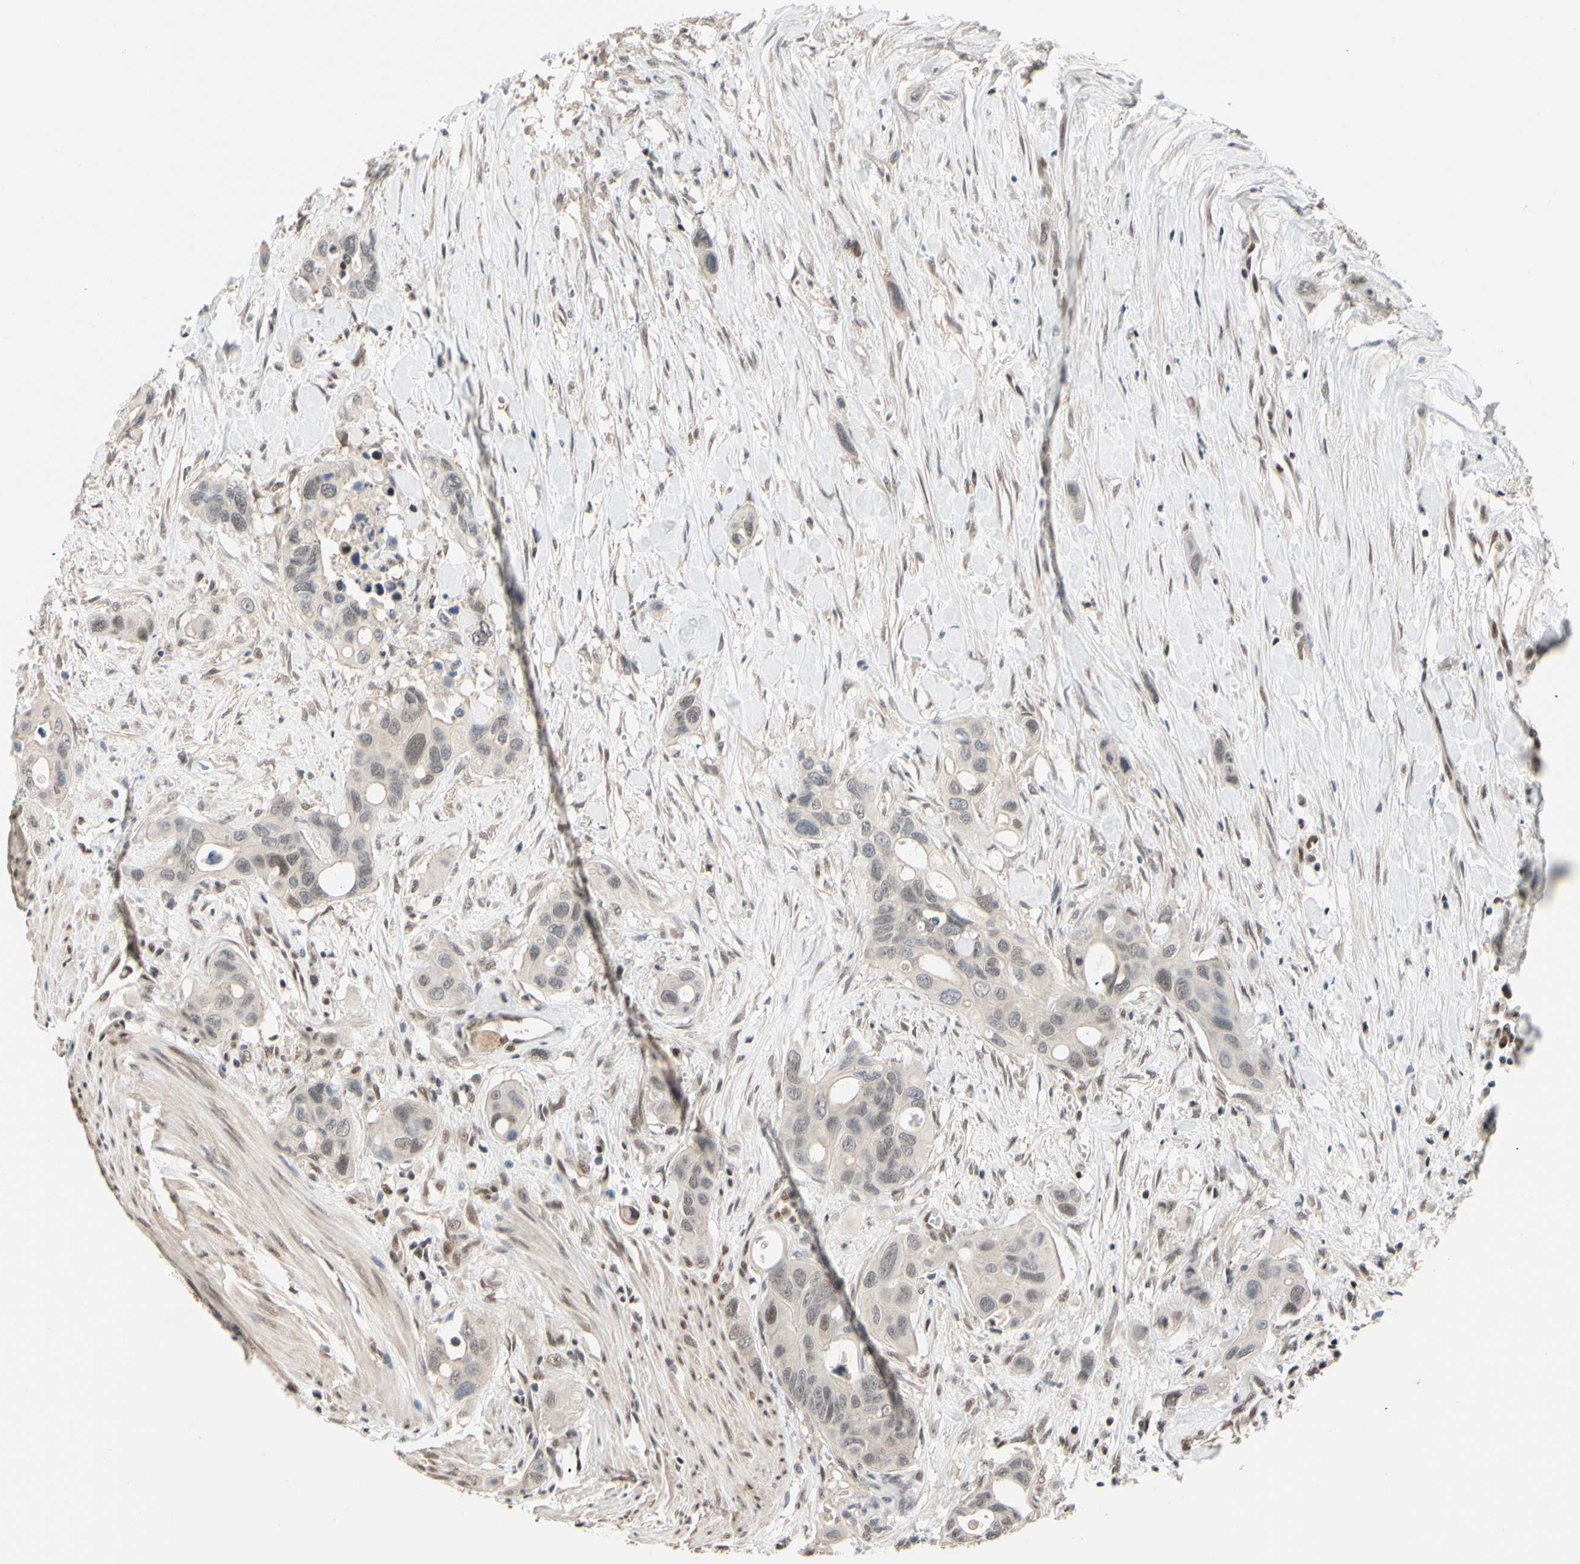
{"staining": {"intensity": "weak", "quantity": "<25%", "location": "nuclear"}, "tissue": "colorectal cancer", "cell_type": "Tumor cells", "image_type": "cancer", "snomed": [{"axis": "morphology", "description": "Adenocarcinoma, NOS"}, {"axis": "topography", "description": "Colon"}], "caption": "Immunohistochemistry (IHC) image of colorectal cancer (adenocarcinoma) stained for a protein (brown), which demonstrates no expression in tumor cells. (DAB IHC, high magnification).", "gene": "TAF4", "patient": {"sex": "female", "age": 57}}